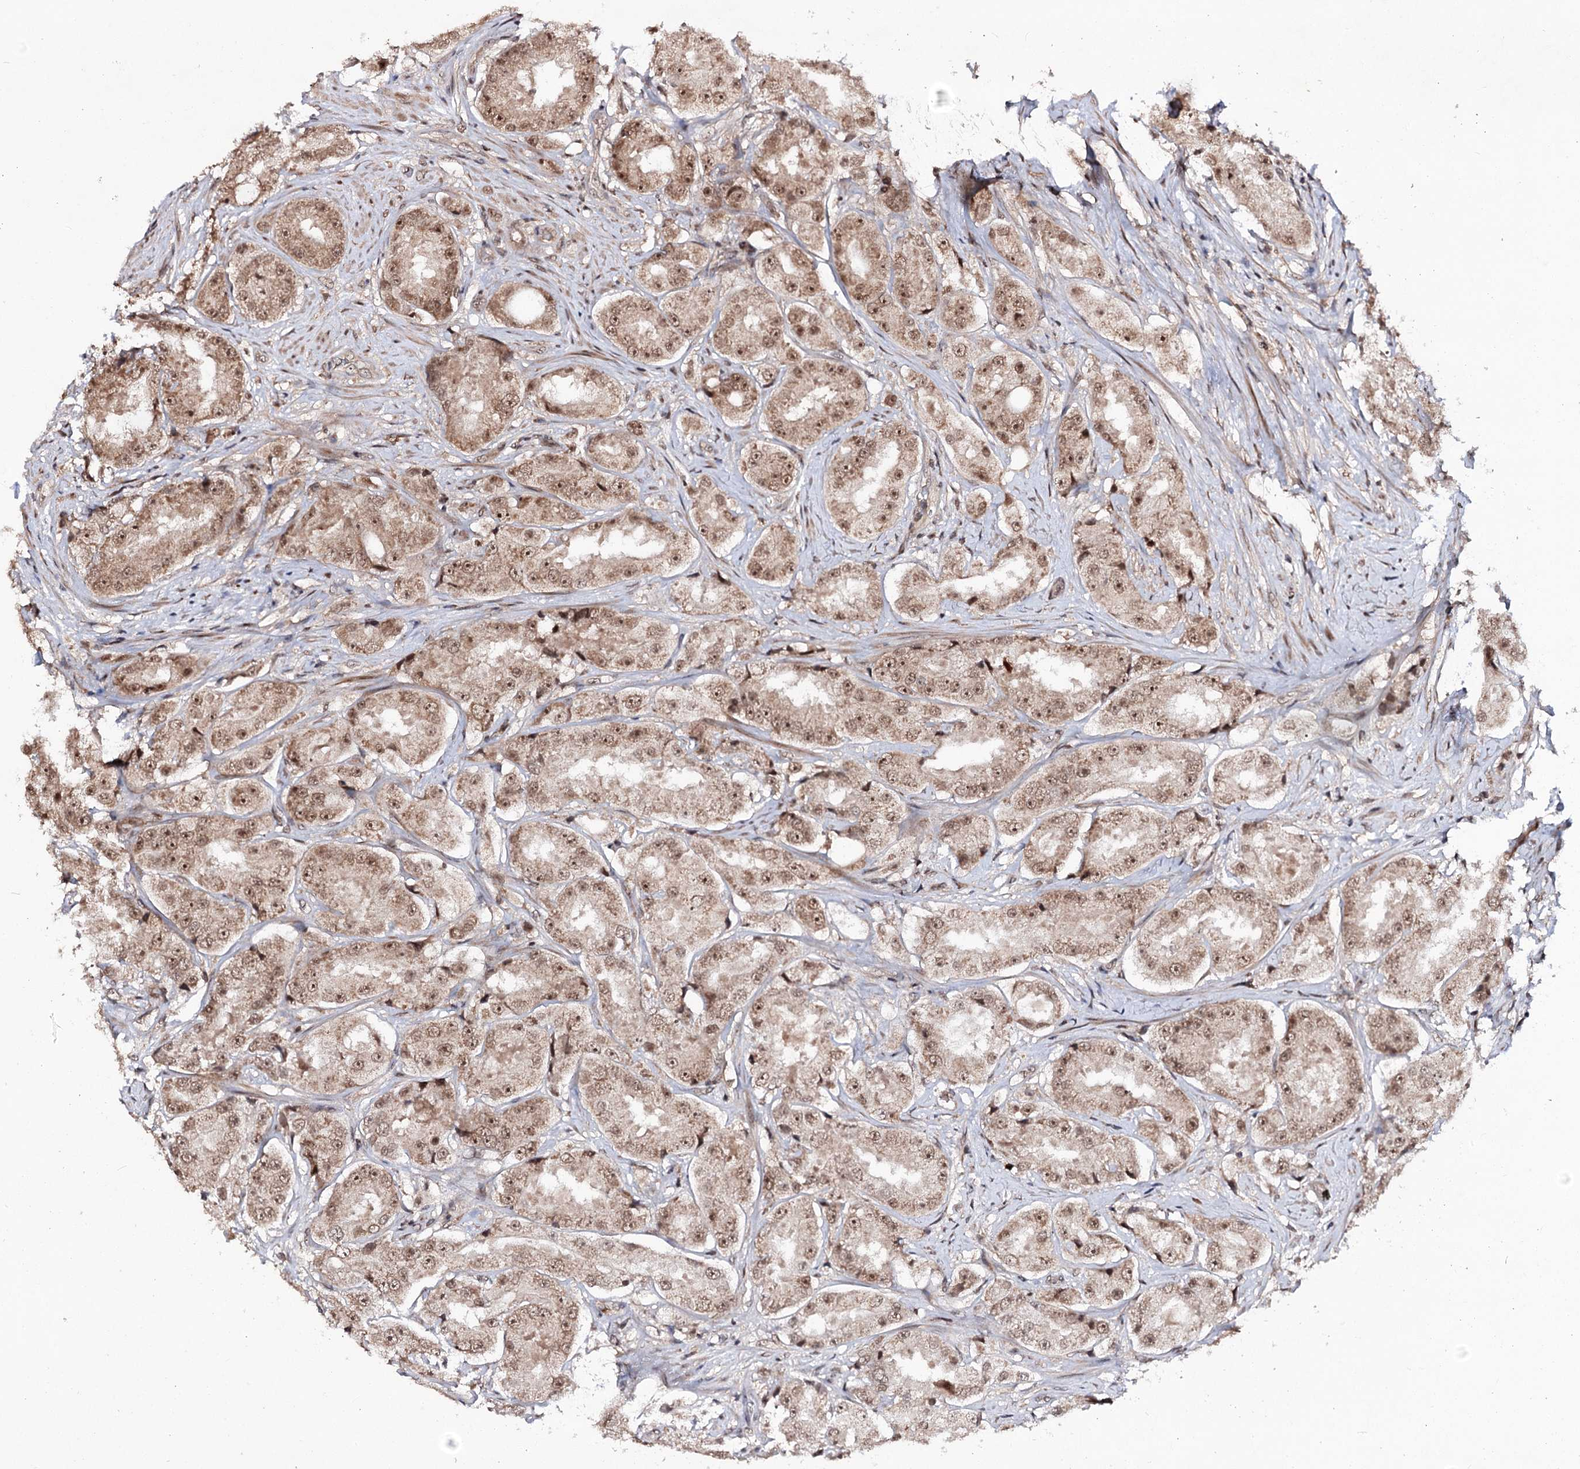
{"staining": {"intensity": "moderate", "quantity": ">75%", "location": "cytoplasmic/membranous,nuclear"}, "tissue": "prostate cancer", "cell_type": "Tumor cells", "image_type": "cancer", "snomed": [{"axis": "morphology", "description": "Adenocarcinoma, High grade"}, {"axis": "topography", "description": "Prostate"}], "caption": "Immunohistochemistry (IHC) (DAB) staining of prostate cancer exhibits moderate cytoplasmic/membranous and nuclear protein expression in about >75% of tumor cells. (Brightfield microscopy of DAB IHC at high magnification).", "gene": "FAM53B", "patient": {"sex": "male", "age": 73}}